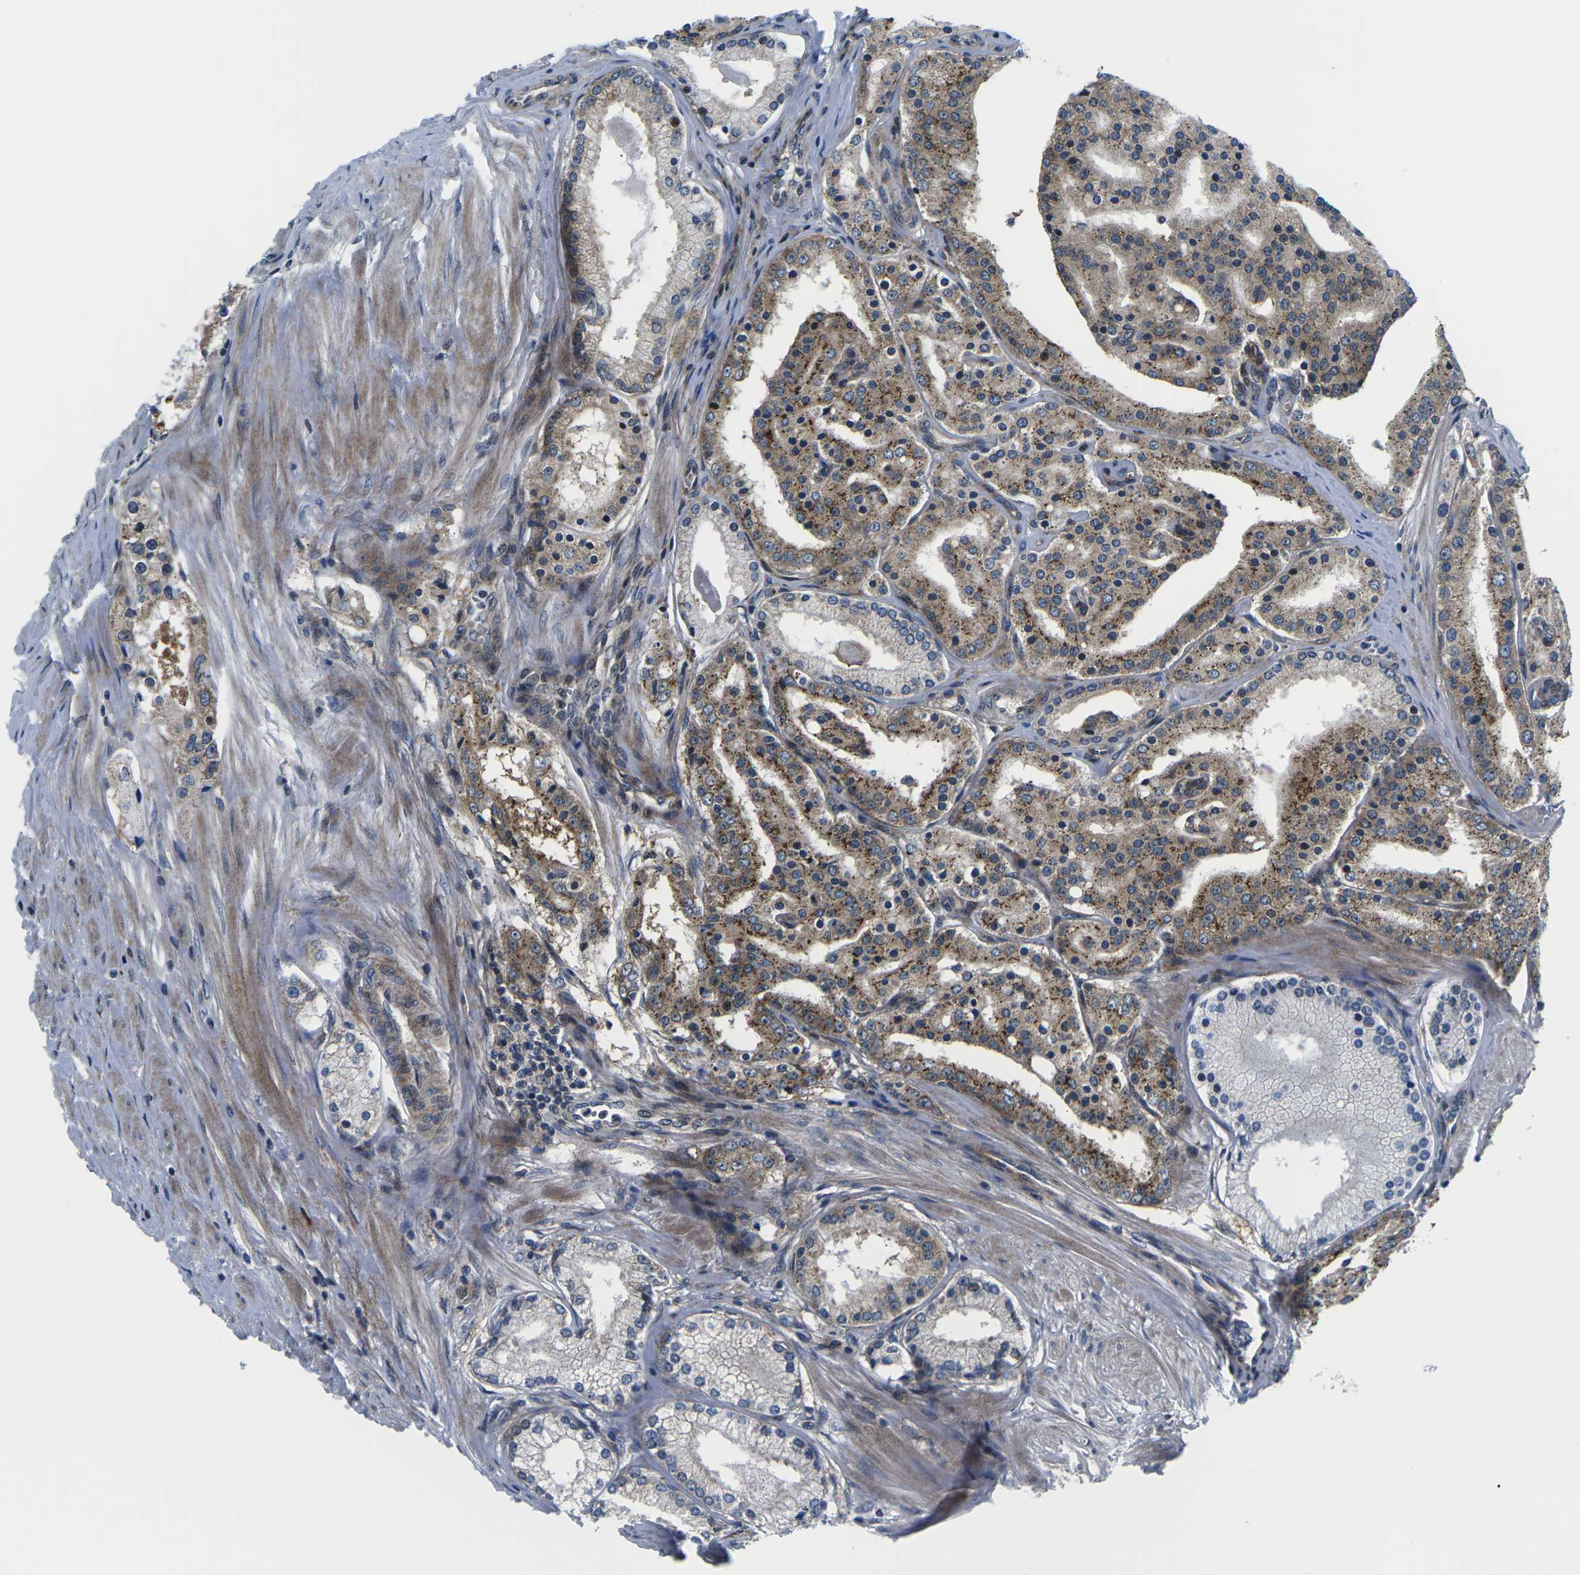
{"staining": {"intensity": "moderate", "quantity": ">75%", "location": "cytoplasmic/membranous"}, "tissue": "prostate cancer", "cell_type": "Tumor cells", "image_type": "cancer", "snomed": [{"axis": "morphology", "description": "Adenocarcinoma, Low grade"}, {"axis": "topography", "description": "Prostate"}], "caption": "High-power microscopy captured an immunohistochemistry micrograph of prostate low-grade adenocarcinoma, revealing moderate cytoplasmic/membranous expression in about >75% of tumor cells. Ihc stains the protein in brown and the nuclei are stained blue.", "gene": "EIF4E", "patient": {"sex": "male", "age": 63}}